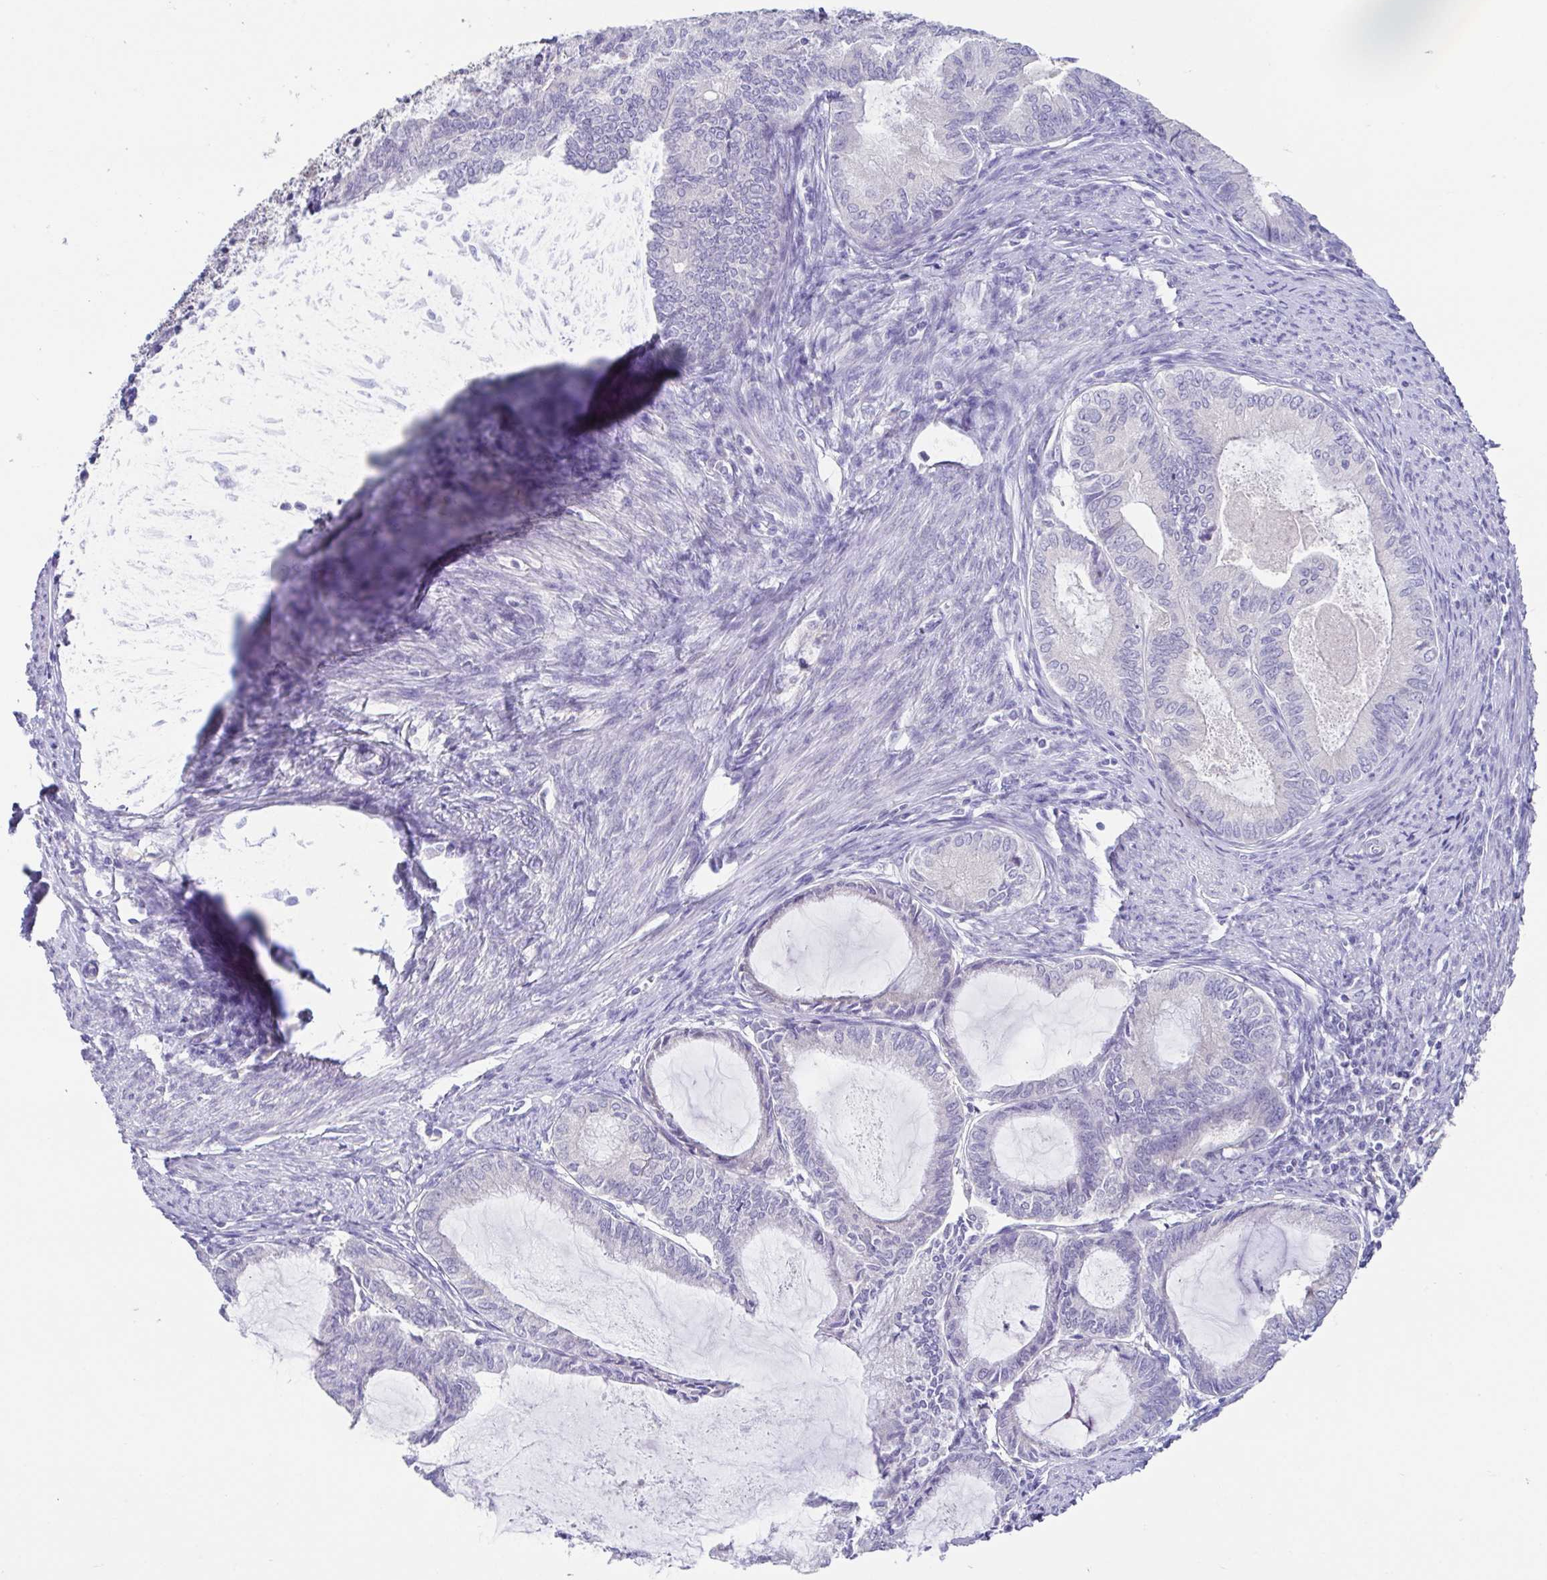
{"staining": {"intensity": "negative", "quantity": "none", "location": "none"}, "tissue": "endometrial cancer", "cell_type": "Tumor cells", "image_type": "cancer", "snomed": [{"axis": "morphology", "description": "Adenocarcinoma, NOS"}, {"axis": "topography", "description": "Endometrium"}], "caption": "Photomicrograph shows no significant protein expression in tumor cells of adenocarcinoma (endometrial).", "gene": "RDH11", "patient": {"sex": "female", "age": 86}}